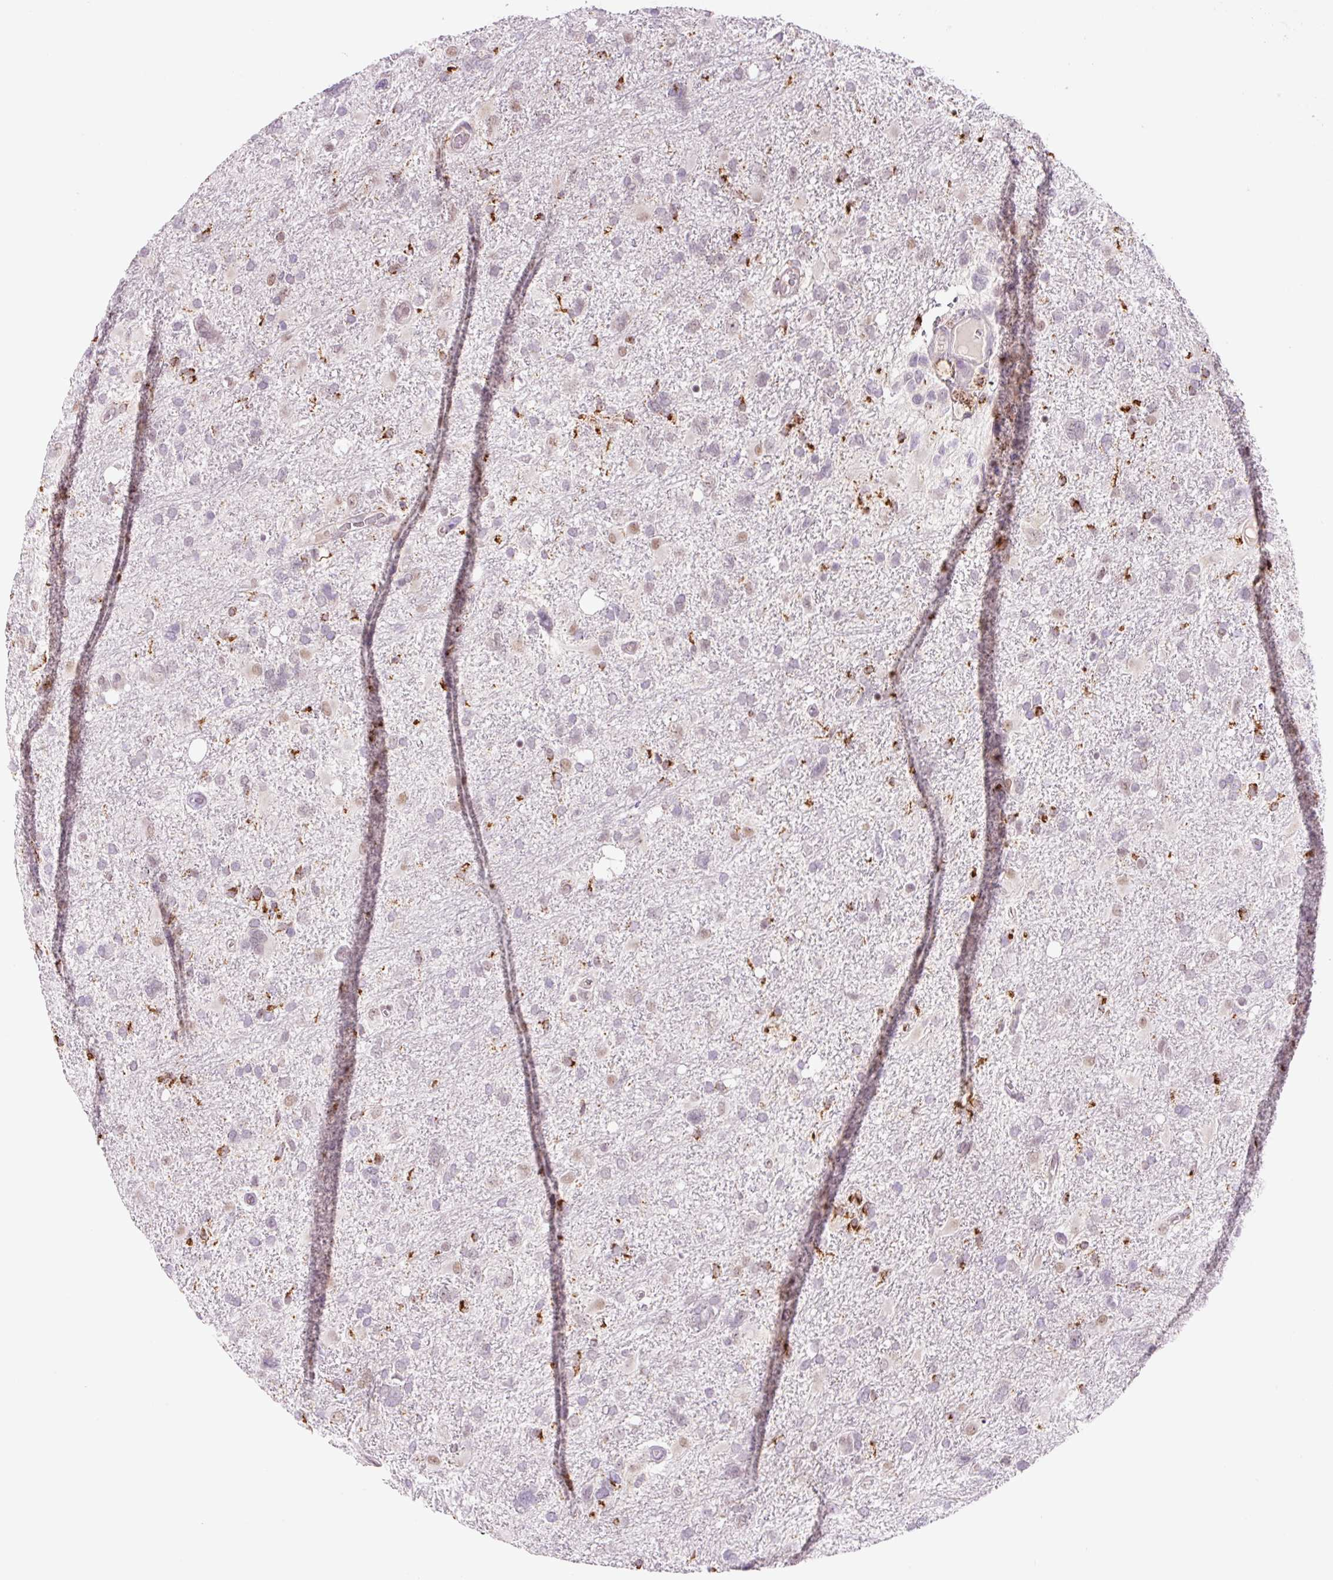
{"staining": {"intensity": "strong", "quantity": "<25%", "location": "cytoplasmic/membranous"}, "tissue": "glioma", "cell_type": "Tumor cells", "image_type": "cancer", "snomed": [{"axis": "morphology", "description": "Glioma, malignant, High grade"}, {"axis": "topography", "description": "Brain"}], "caption": "High-grade glioma (malignant) was stained to show a protein in brown. There is medium levels of strong cytoplasmic/membranous staining in about <25% of tumor cells. (DAB (3,3'-diaminobenzidine) IHC with brightfield microscopy, high magnification).", "gene": "PCK2", "patient": {"sex": "male", "age": 61}}